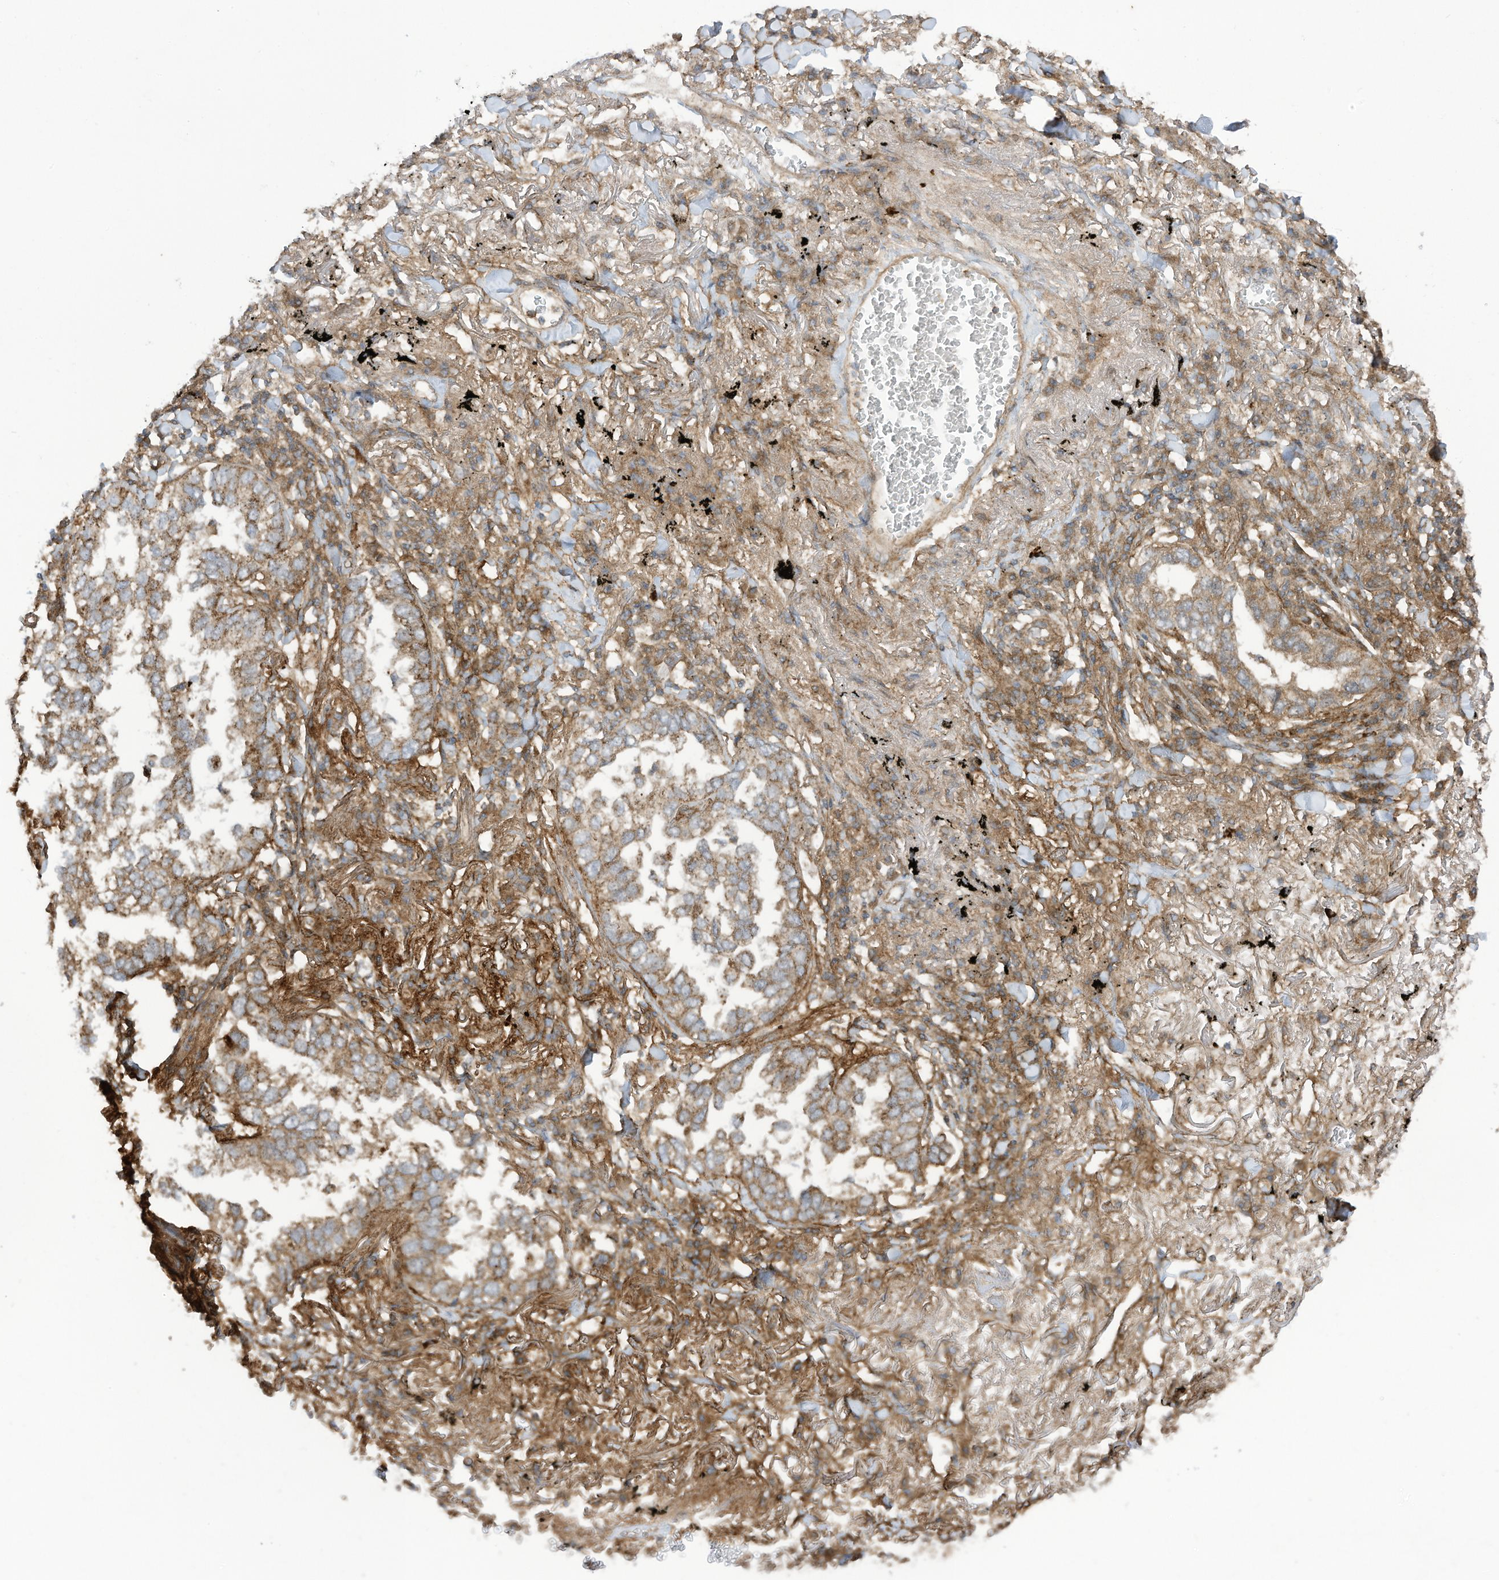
{"staining": {"intensity": "moderate", "quantity": ">75%", "location": "cytoplasmic/membranous"}, "tissue": "lung cancer", "cell_type": "Tumor cells", "image_type": "cancer", "snomed": [{"axis": "morphology", "description": "Adenocarcinoma, NOS"}, {"axis": "topography", "description": "Lung"}], "caption": "High-power microscopy captured an IHC image of lung cancer (adenocarcinoma), revealing moderate cytoplasmic/membranous positivity in about >75% of tumor cells. (DAB (3,3'-diaminobenzidine) = brown stain, brightfield microscopy at high magnification).", "gene": "REPS1", "patient": {"sex": "male", "age": 65}}